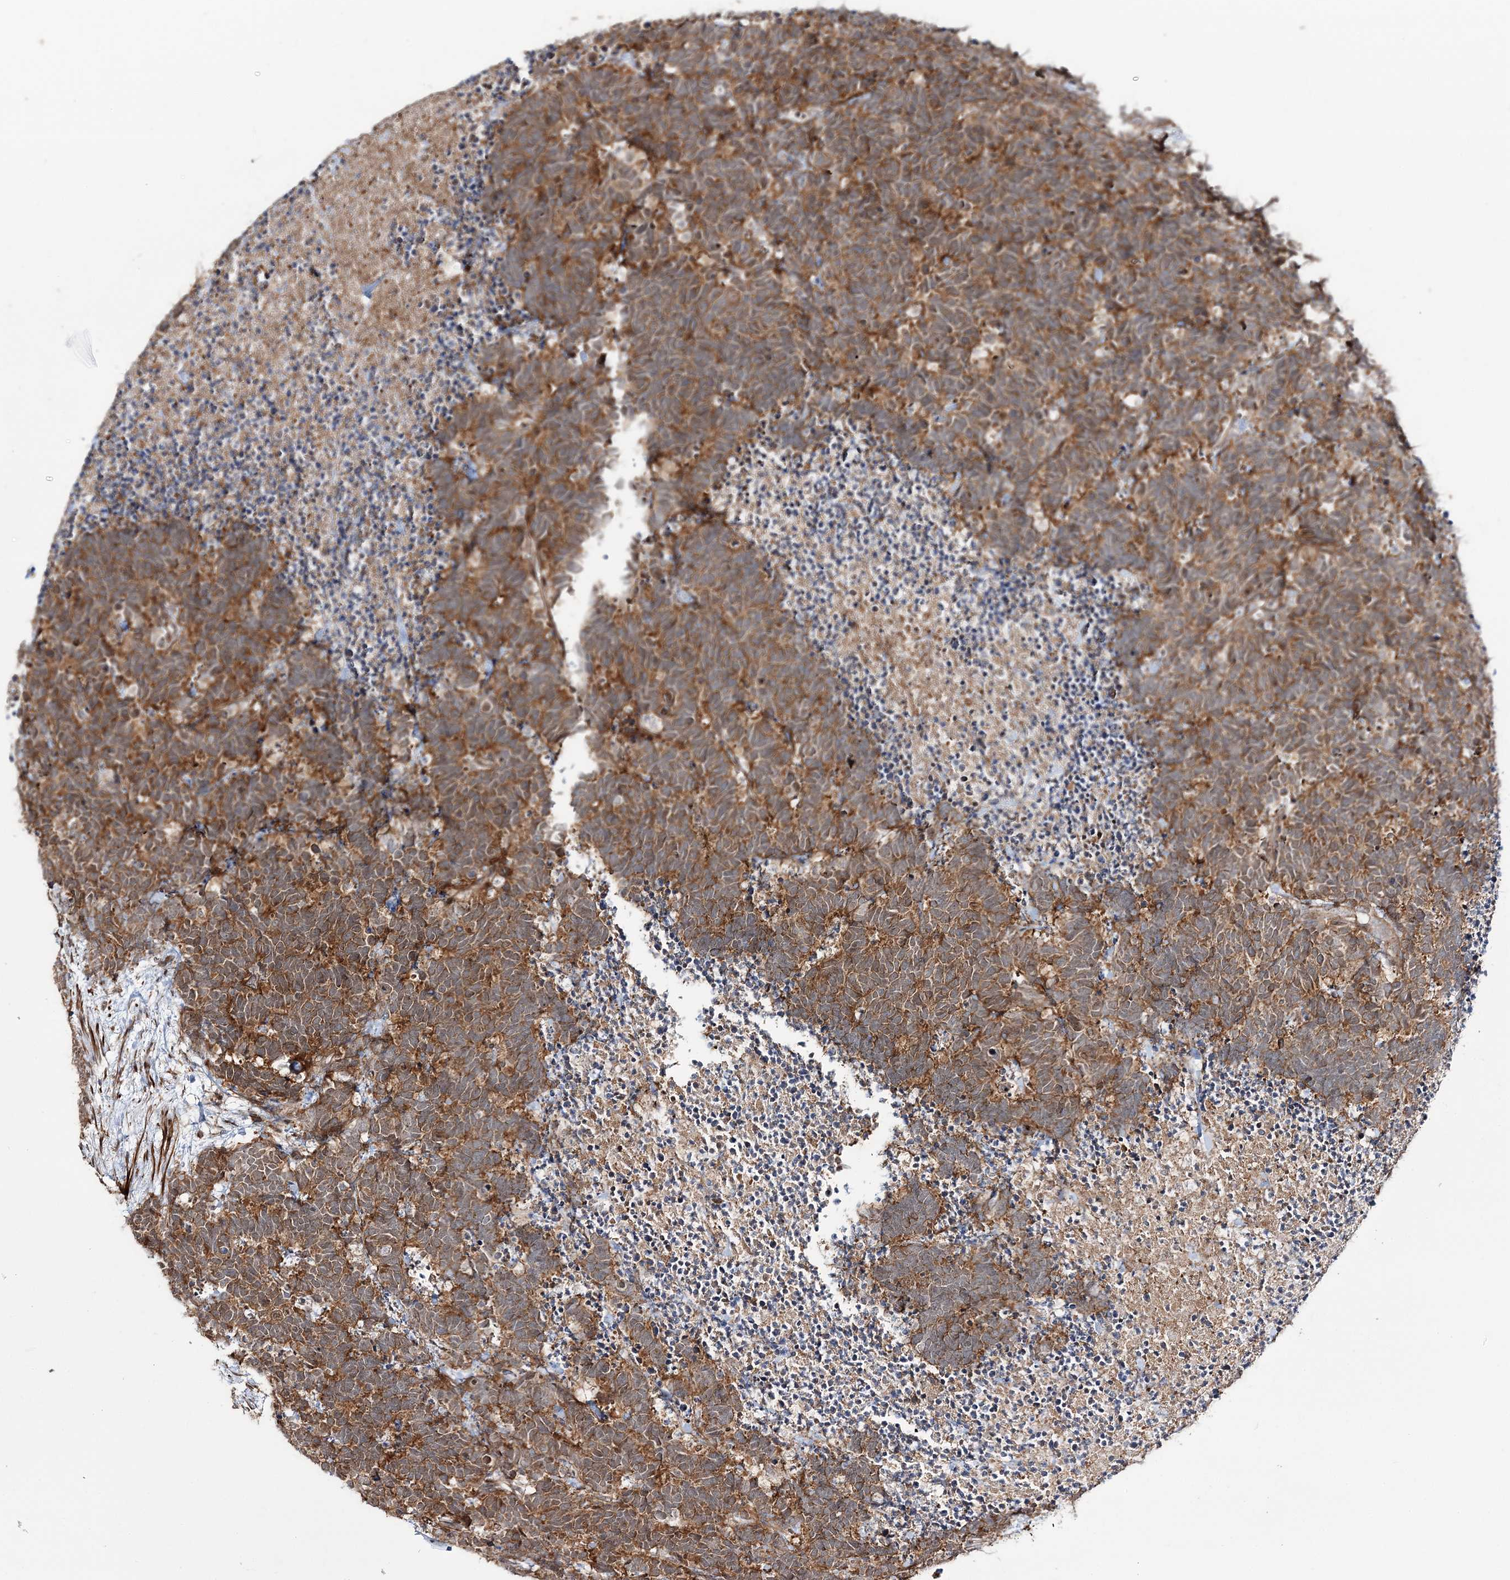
{"staining": {"intensity": "moderate", "quantity": ">75%", "location": "cytoplasmic/membranous"}, "tissue": "carcinoid", "cell_type": "Tumor cells", "image_type": "cancer", "snomed": [{"axis": "morphology", "description": "Carcinoma, NOS"}, {"axis": "morphology", "description": "Carcinoid, malignant, NOS"}, {"axis": "topography", "description": "Urinary bladder"}], "caption": "Carcinoma stained for a protein shows moderate cytoplasmic/membranous positivity in tumor cells. The staining was performed using DAB (3,3'-diaminobenzidine), with brown indicating positive protein expression. Nuclei are stained blue with hematoxylin.", "gene": "MOCS2", "patient": {"sex": "male", "age": 57}}